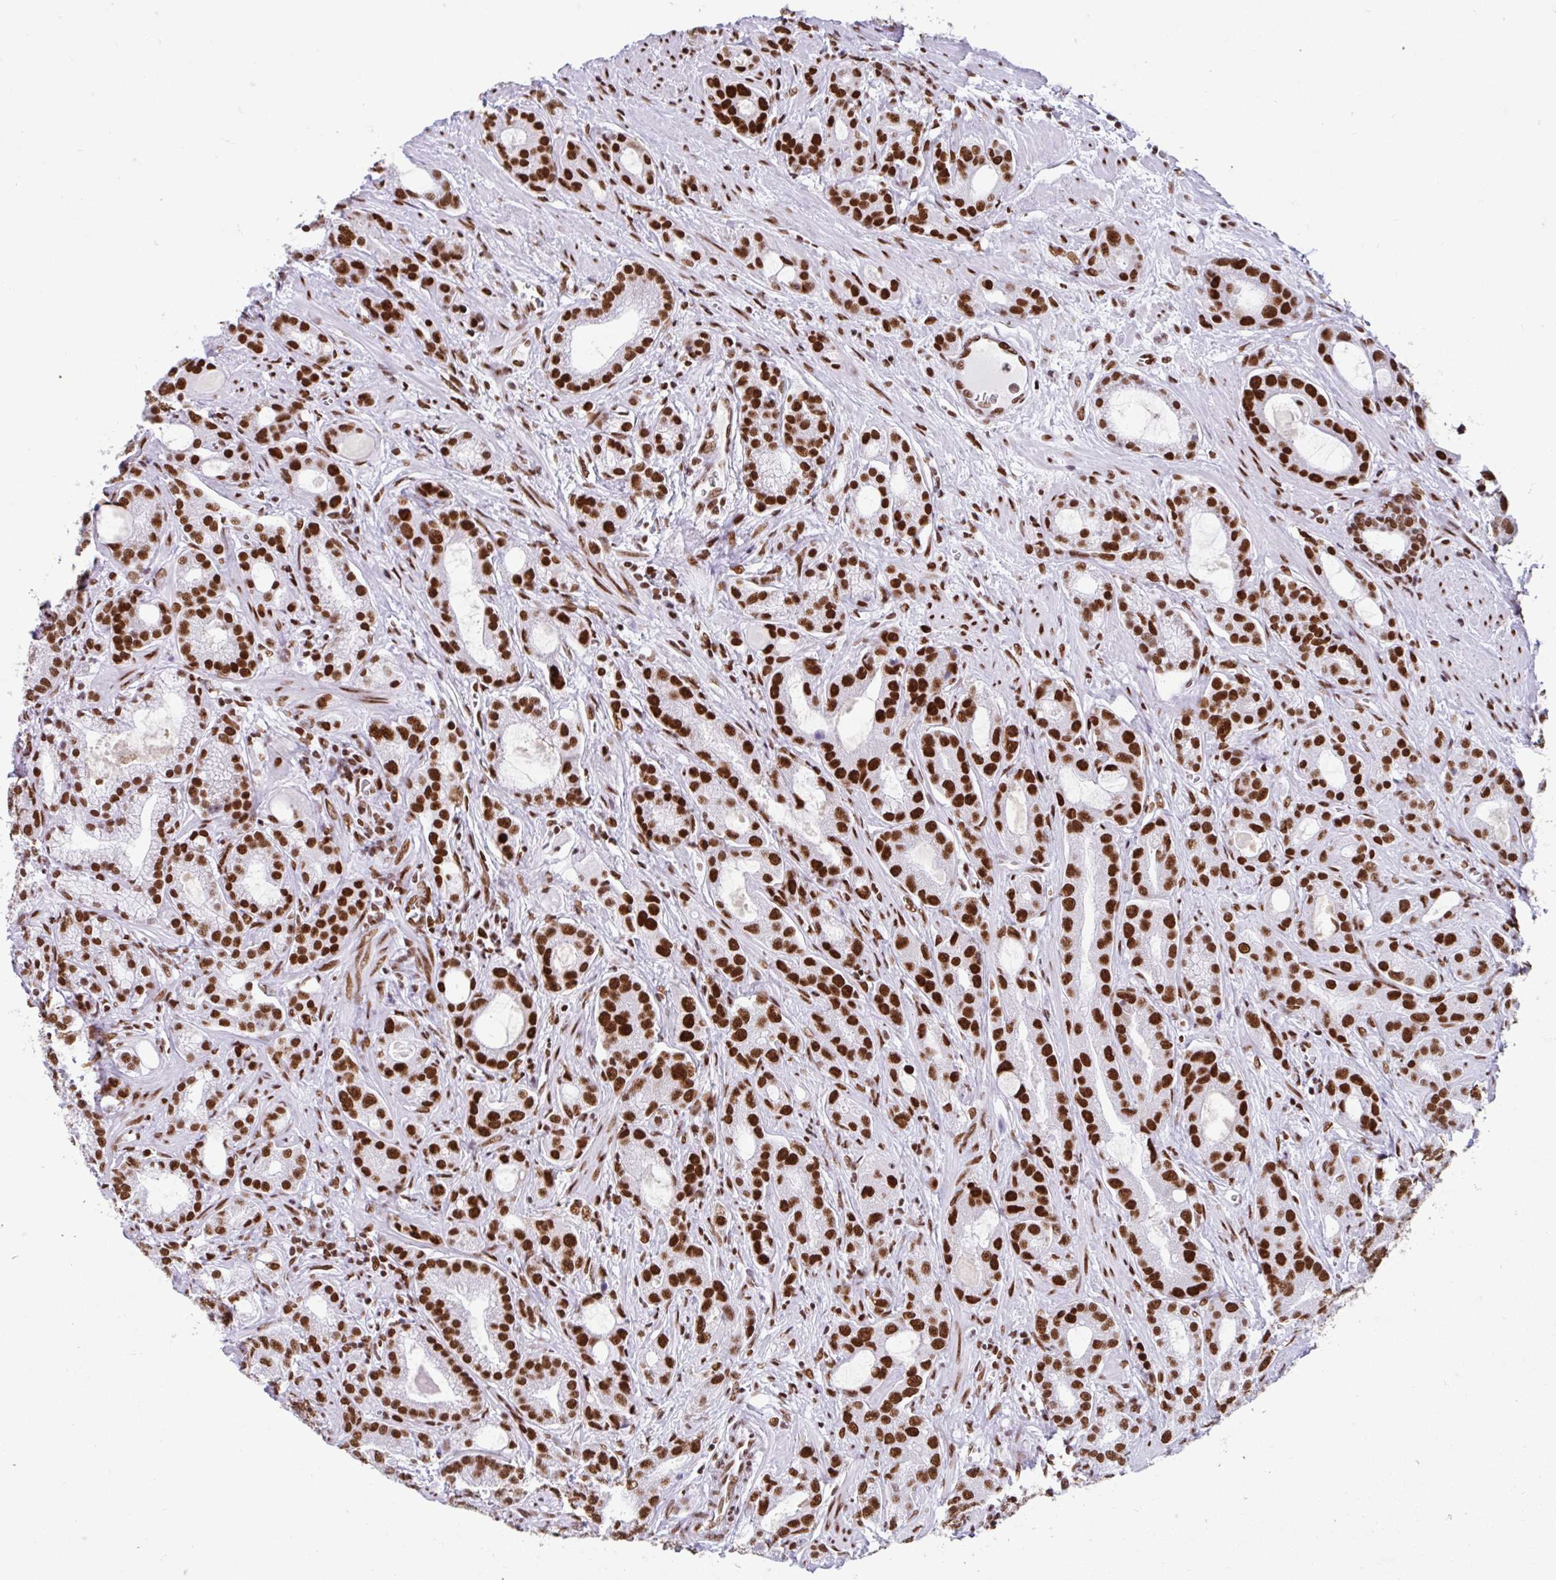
{"staining": {"intensity": "strong", "quantity": ">75%", "location": "nuclear"}, "tissue": "prostate cancer", "cell_type": "Tumor cells", "image_type": "cancer", "snomed": [{"axis": "morphology", "description": "Adenocarcinoma, High grade"}, {"axis": "topography", "description": "Prostate"}], "caption": "Prostate cancer stained for a protein exhibits strong nuclear positivity in tumor cells.", "gene": "KHDRBS1", "patient": {"sex": "male", "age": 65}}